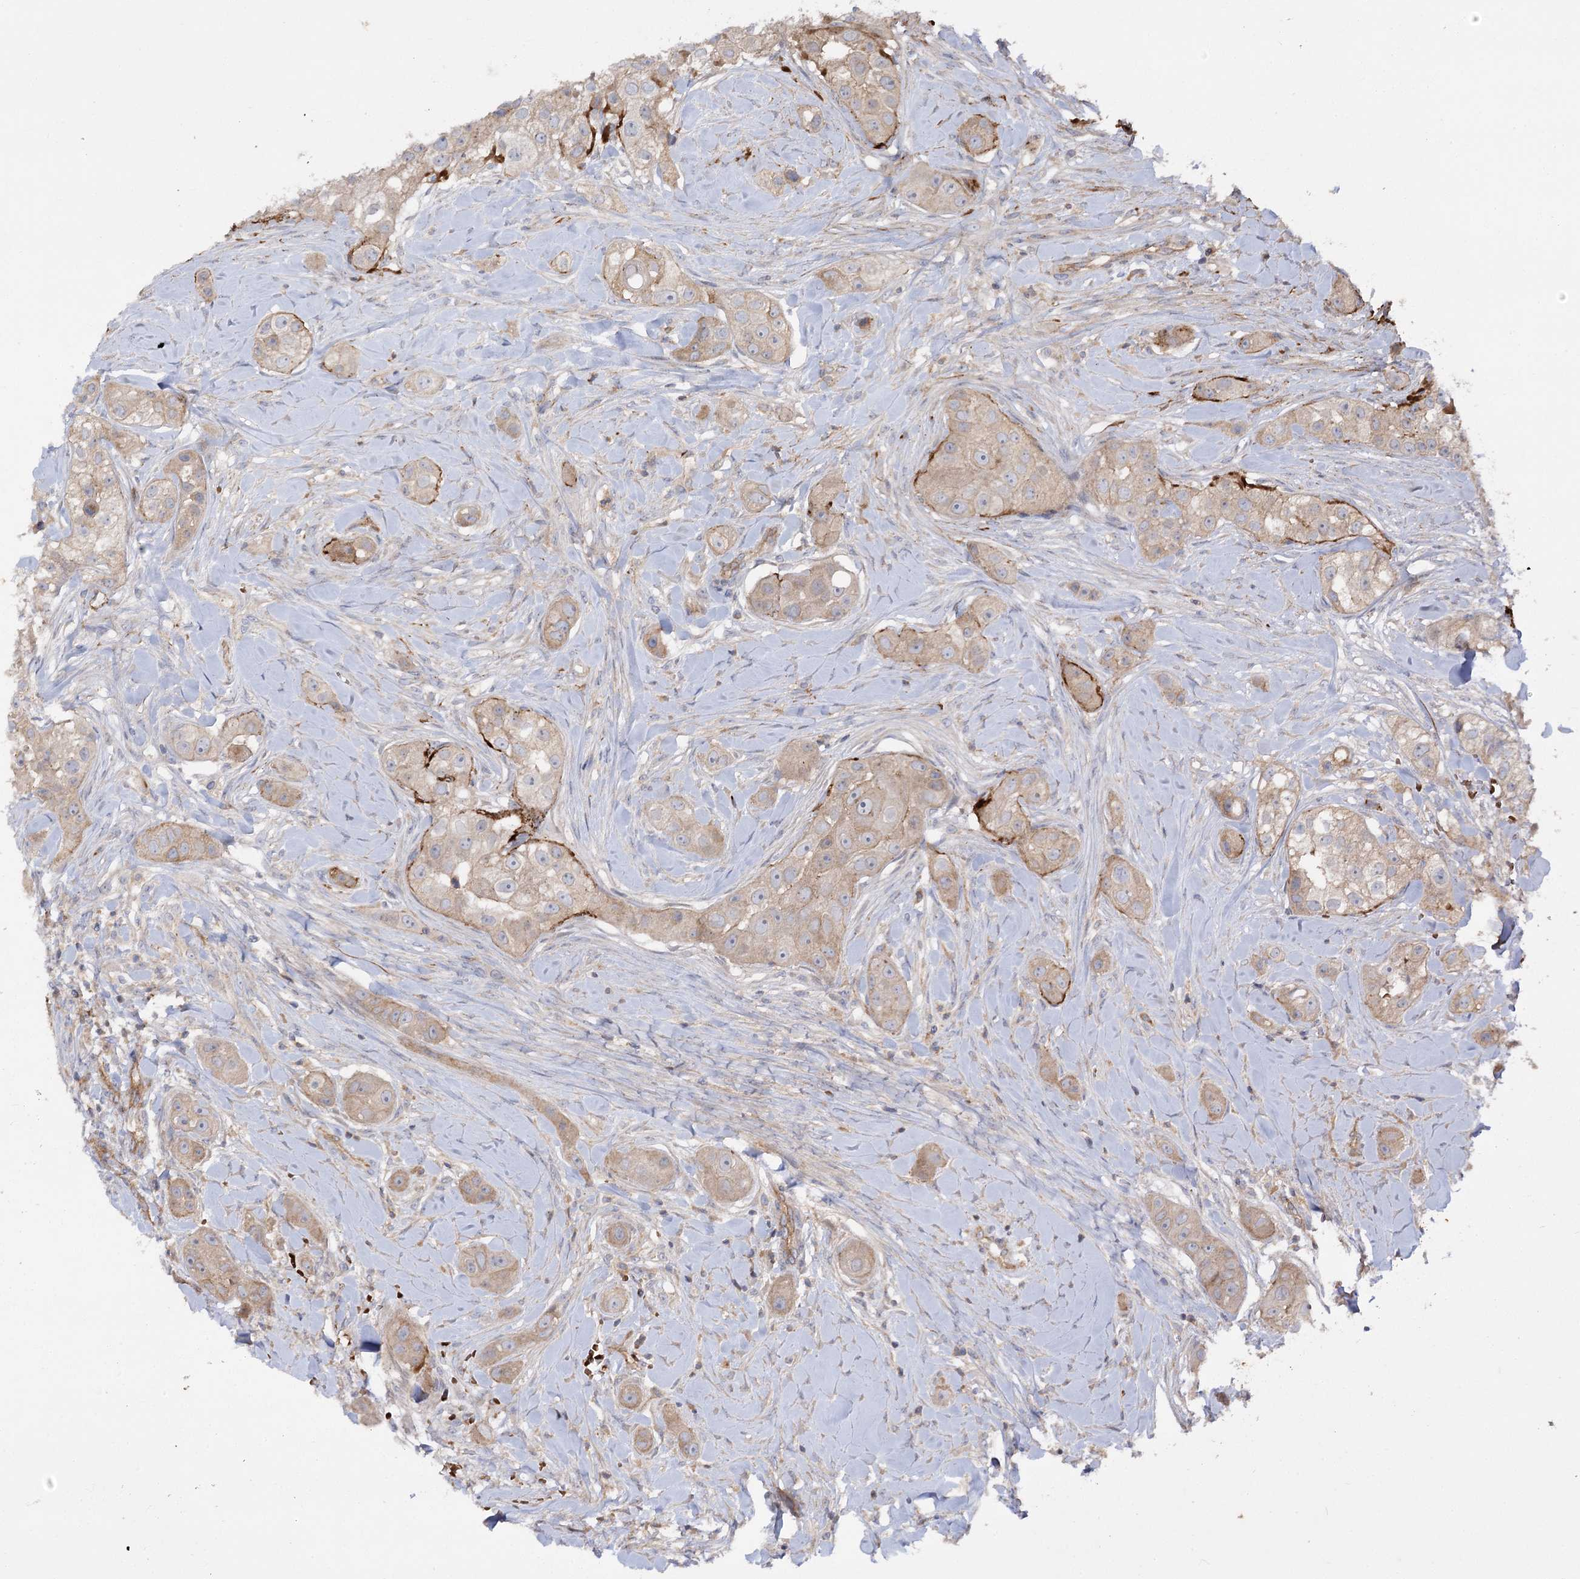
{"staining": {"intensity": "weak", "quantity": ">75%", "location": "cytoplasmic/membranous"}, "tissue": "head and neck cancer", "cell_type": "Tumor cells", "image_type": "cancer", "snomed": [{"axis": "morphology", "description": "Normal tissue, NOS"}, {"axis": "morphology", "description": "Squamous cell carcinoma, NOS"}, {"axis": "topography", "description": "Skeletal muscle"}, {"axis": "topography", "description": "Head-Neck"}], "caption": "Human head and neck cancer stained with a protein marker exhibits weak staining in tumor cells.", "gene": "KIAA0825", "patient": {"sex": "male", "age": 51}}